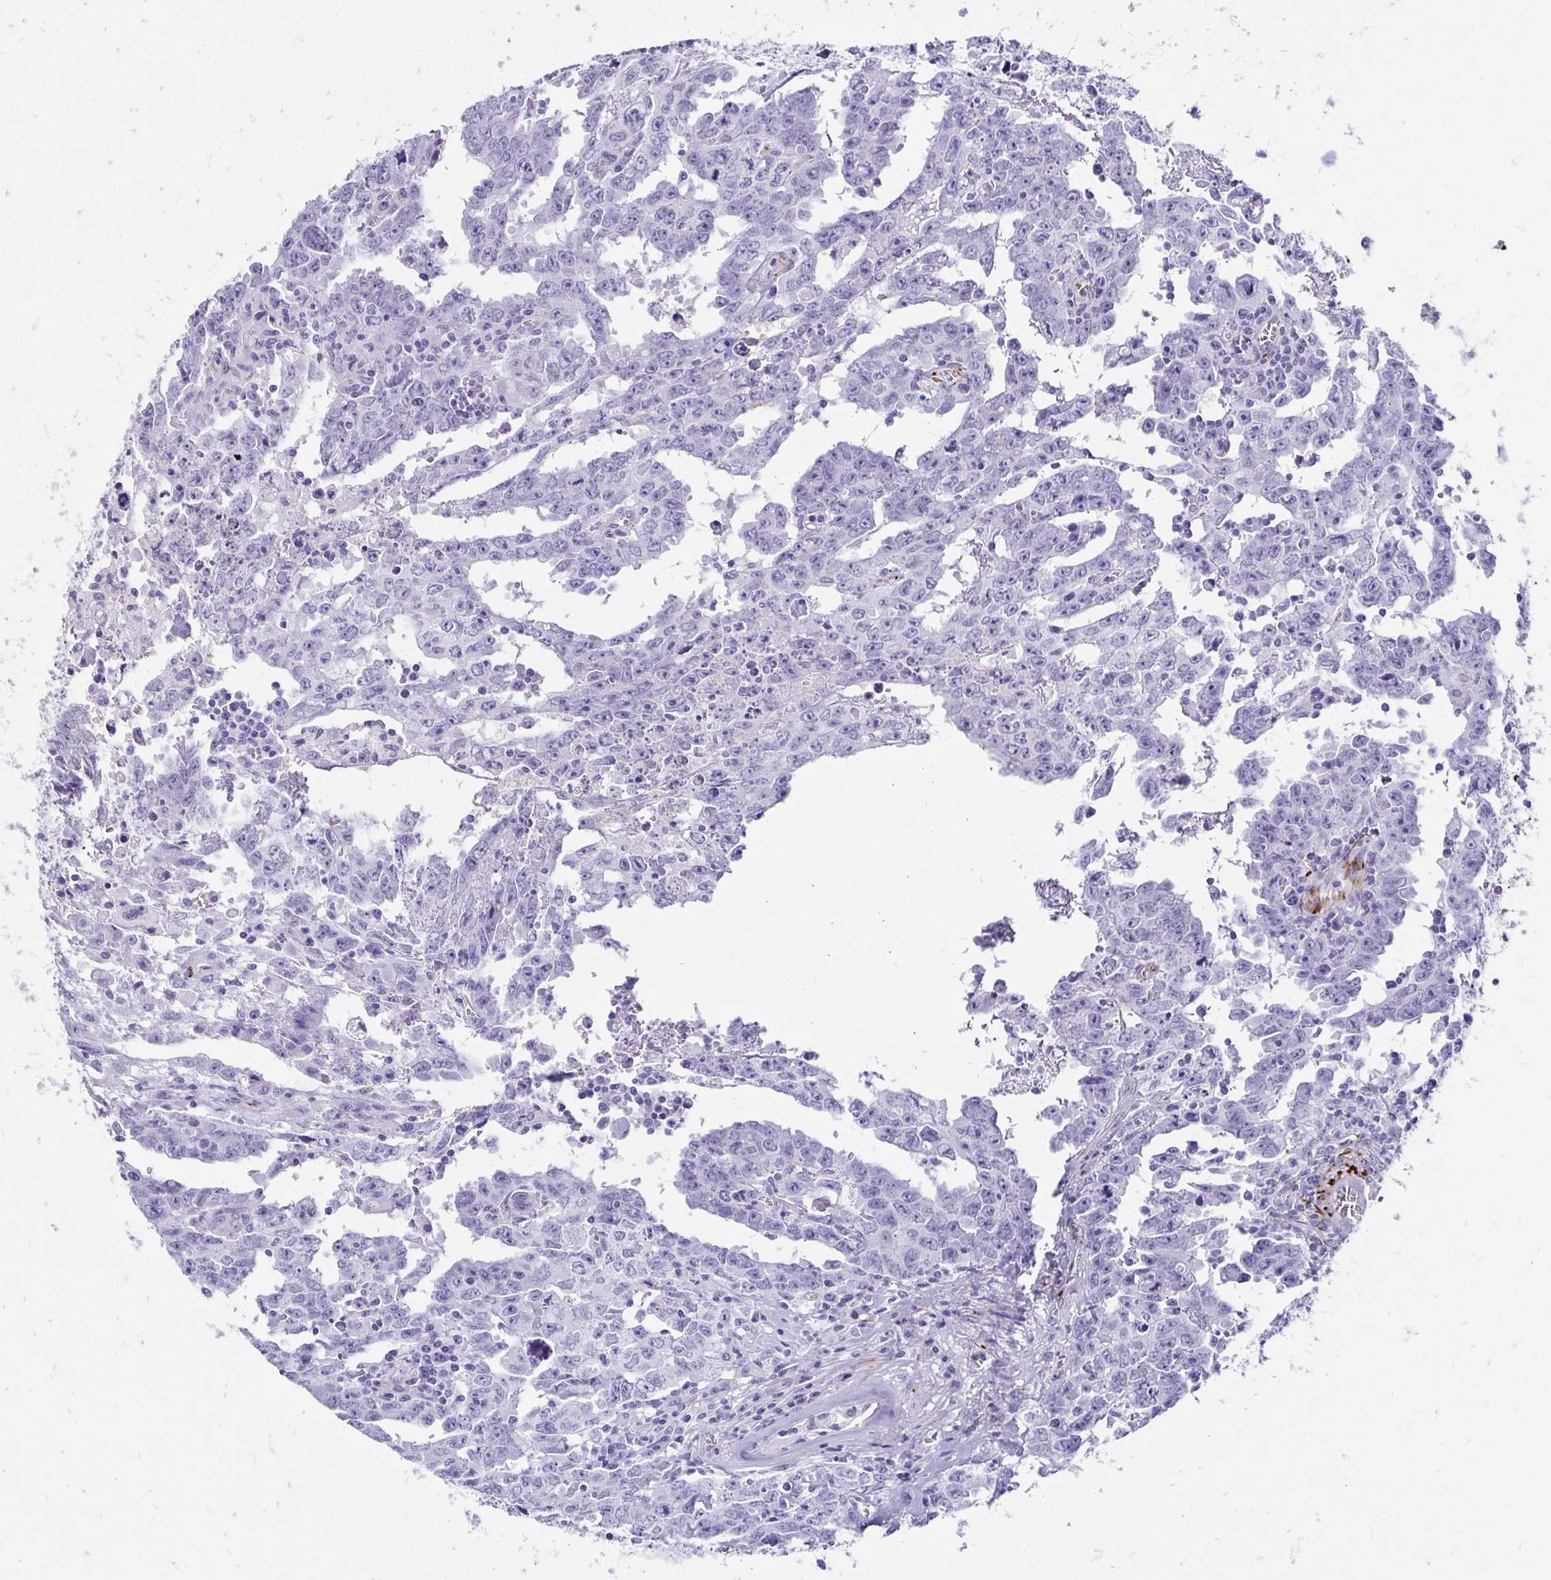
{"staining": {"intensity": "negative", "quantity": "none", "location": "none"}, "tissue": "testis cancer", "cell_type": "Tumor cells", "image_type": "cancer", "snomed": [{"axis": "morphology", "description": "Carcinoma, Embryonal, NOS"}, {"axis": "topography", "description": "Testis"}], "caption": "Immunohistochemistry of human testis embryonal carcinoma exhibits no staining in tumor cells.", "gene": "TMEM54", "patient": {"sex": "male", "age": 22}}